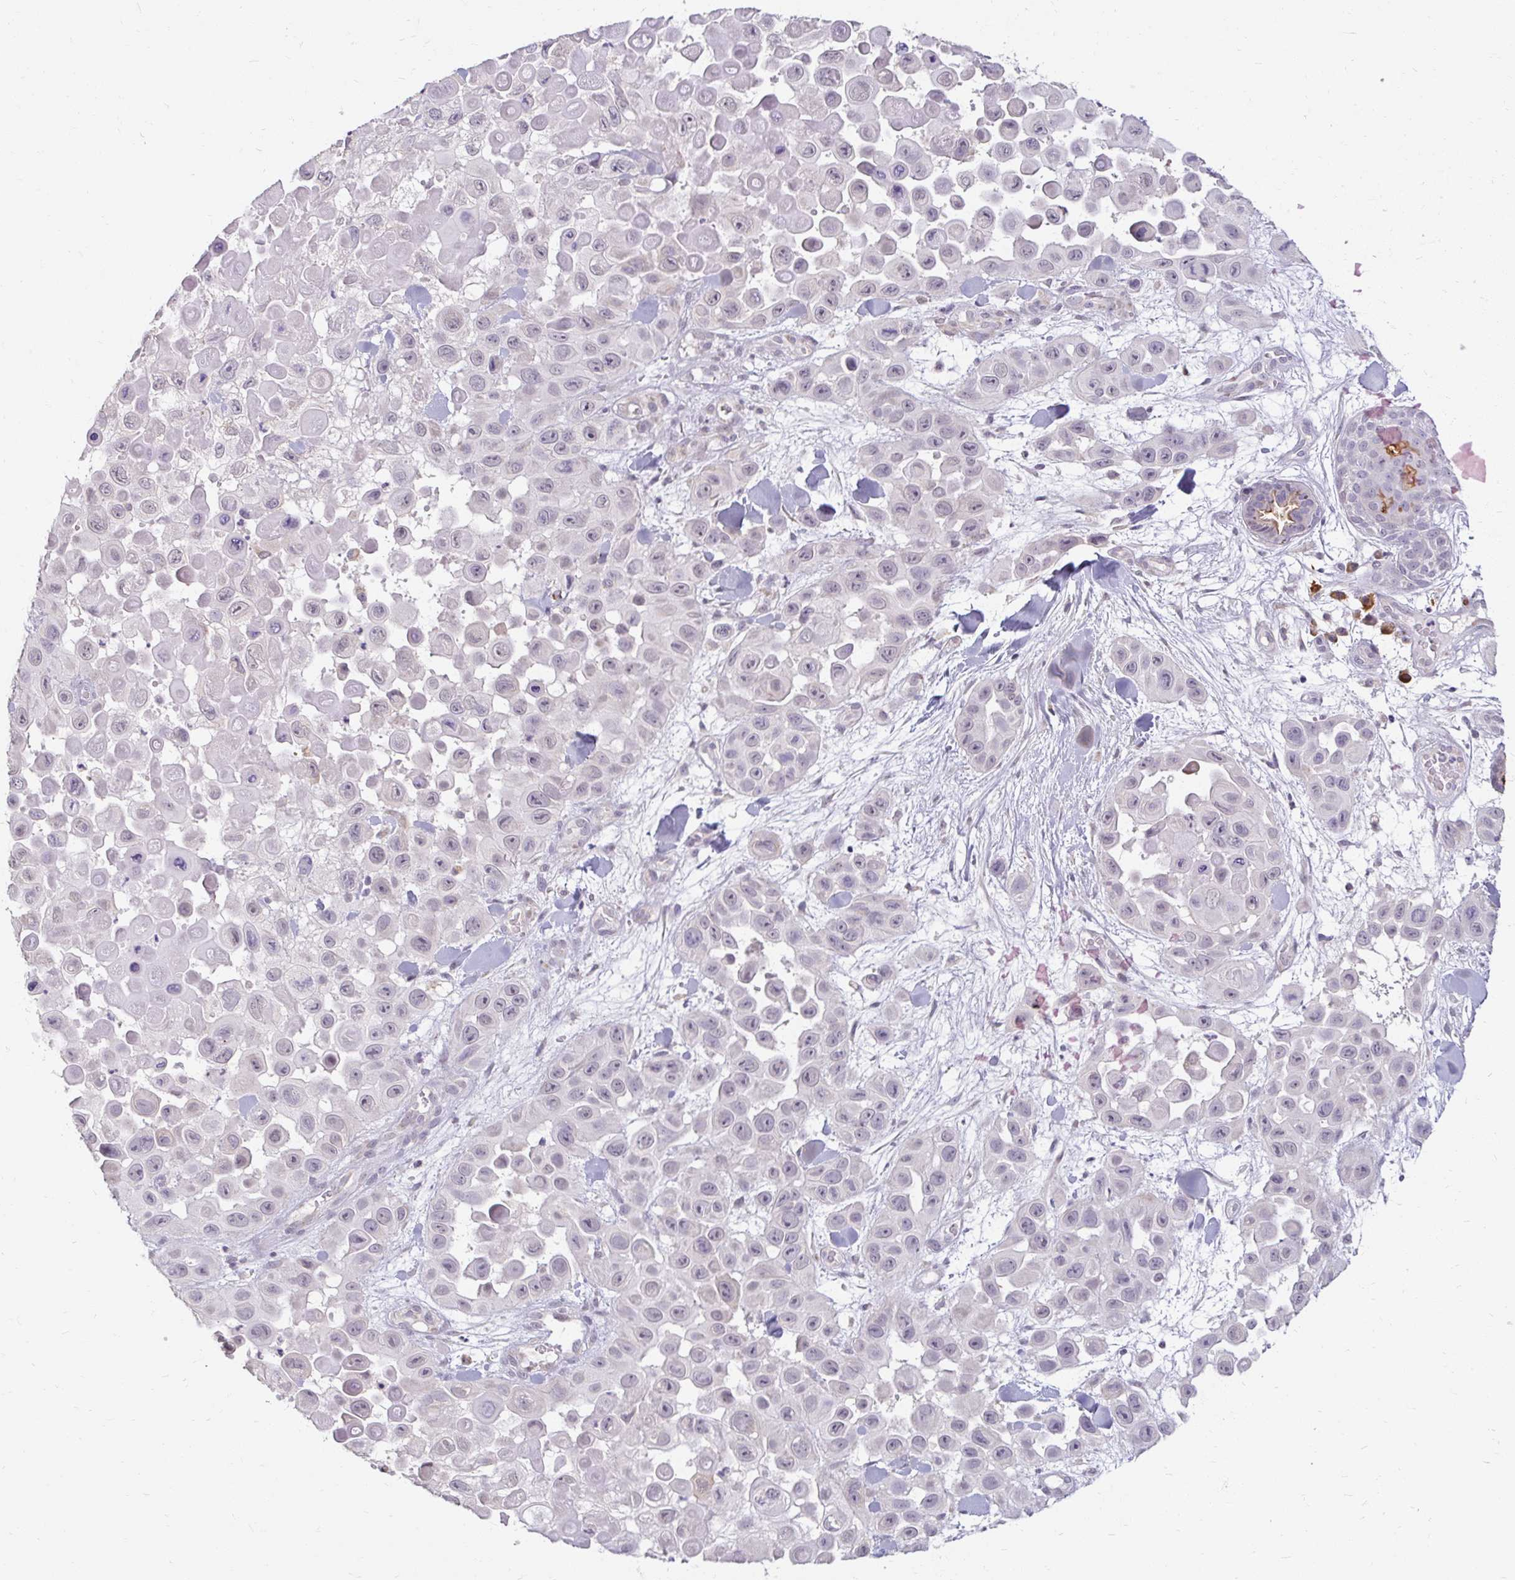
{"staining": {"intensity": "negative", "quantity": "none", "location": "none"}, "tissue": "skin cancer", "cell_type": "Tumor cells", "image_type": "cancer", "snomed": [{"axis": "morphology", "description": "Squamous cell carcinoma, NOS"}, {"axis": "topography", "description": "Skin"}], "caption": "The micrograph demonstrates no significant positivity in tumor cells of skin squamous cell carcinoma.", "gene": "DDN", "patient": {"sex": "male", "age": 81}}